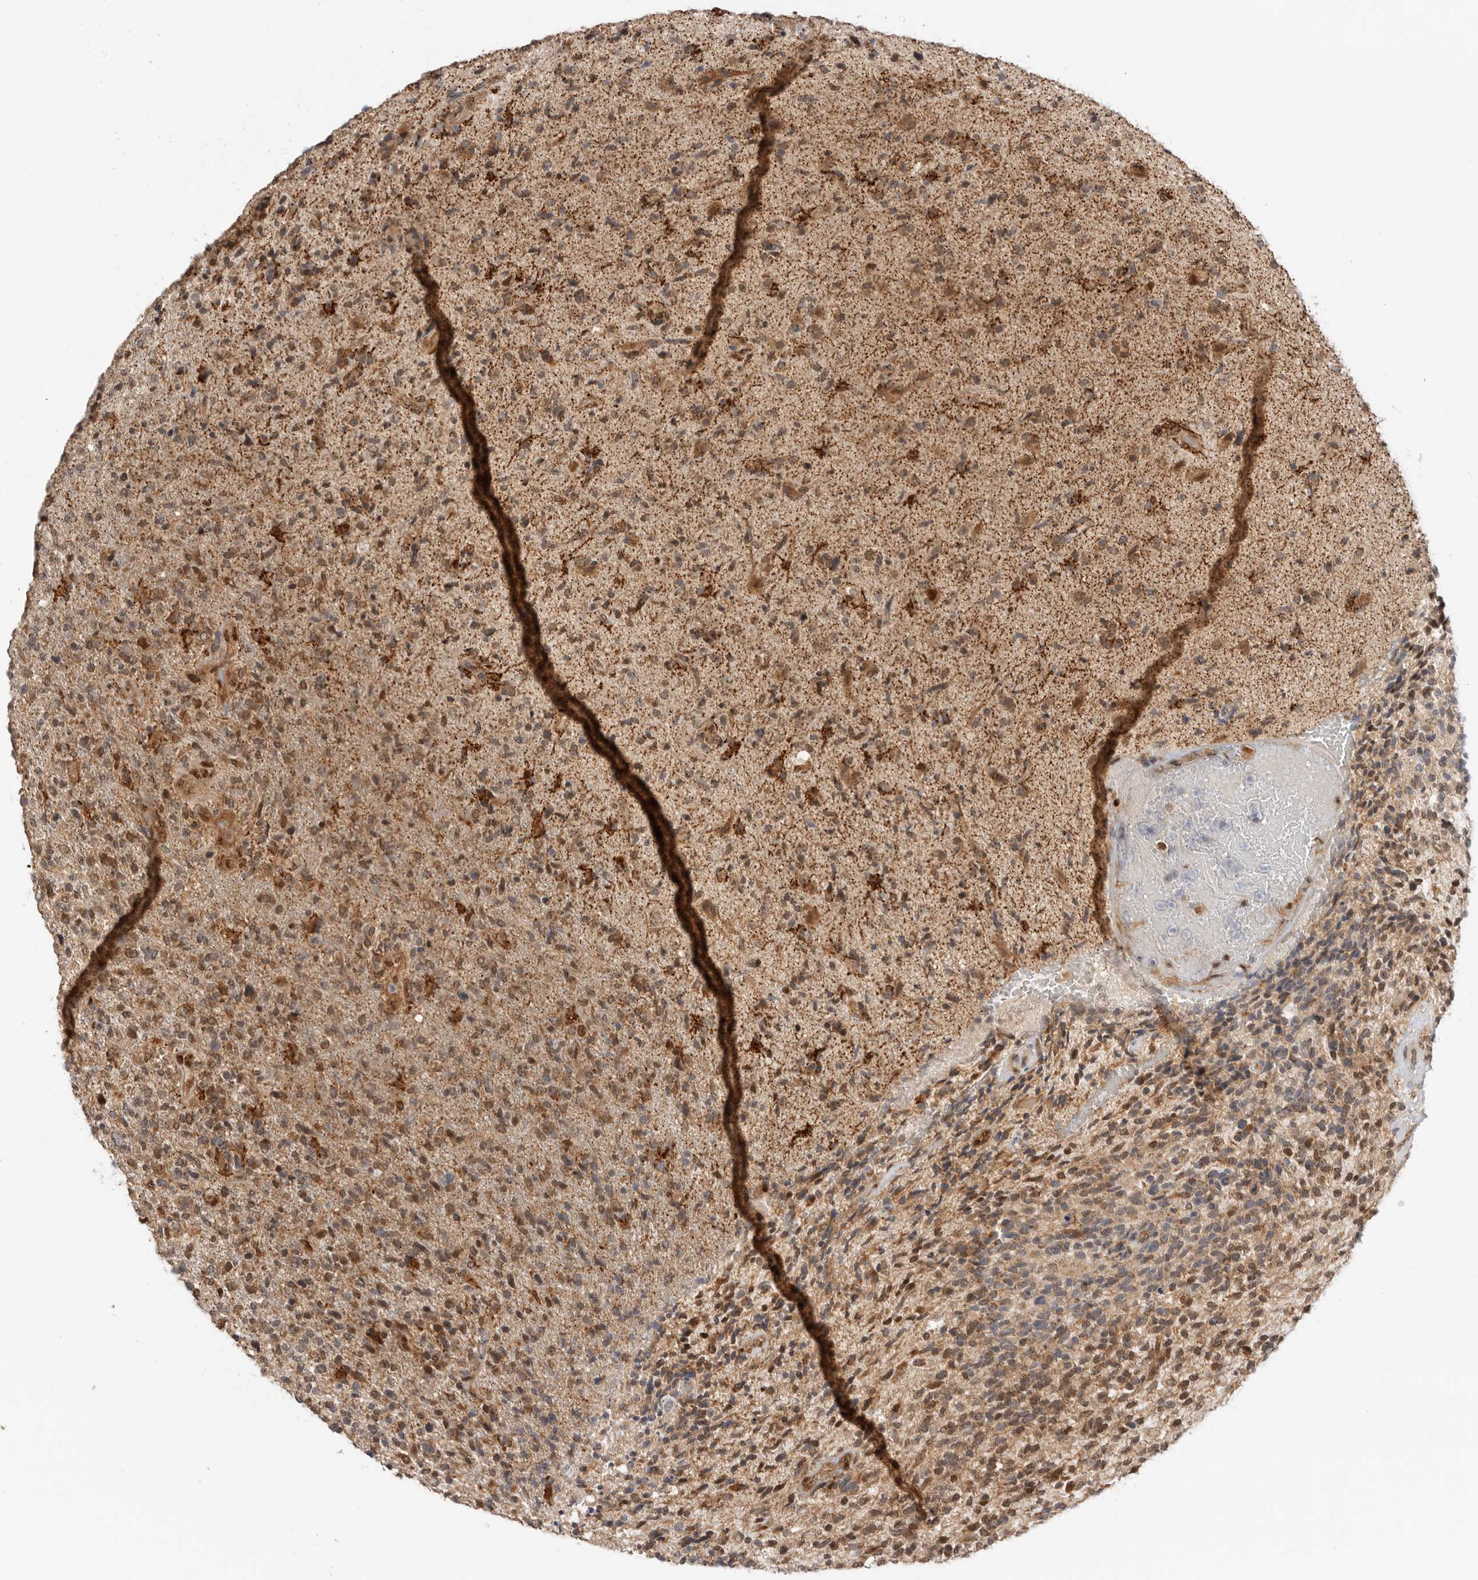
{"staining": {"intensity": "moderate", "quantity": "25%-75%", "location": "cytoplasmic/membranous,nuclear"}, "tissue": "glioma", "cell_type": "Tumor cells", "image_type": "cancer", "snomed": [{"axis": "morphology", "description": "Glioma, malignant, High grade"}, {"axis": "topography", "description": "Brain"}], "caption": "High-power microscopy captured an immunohistochemistry photomicrograph of glioma, revealing moderate cytoplasmic/membranous and nuclear positivity in approximately 25%-75% of tumor cells.", "gene": "DCAF8", "patient": {"sex": "male", "age": 72}}